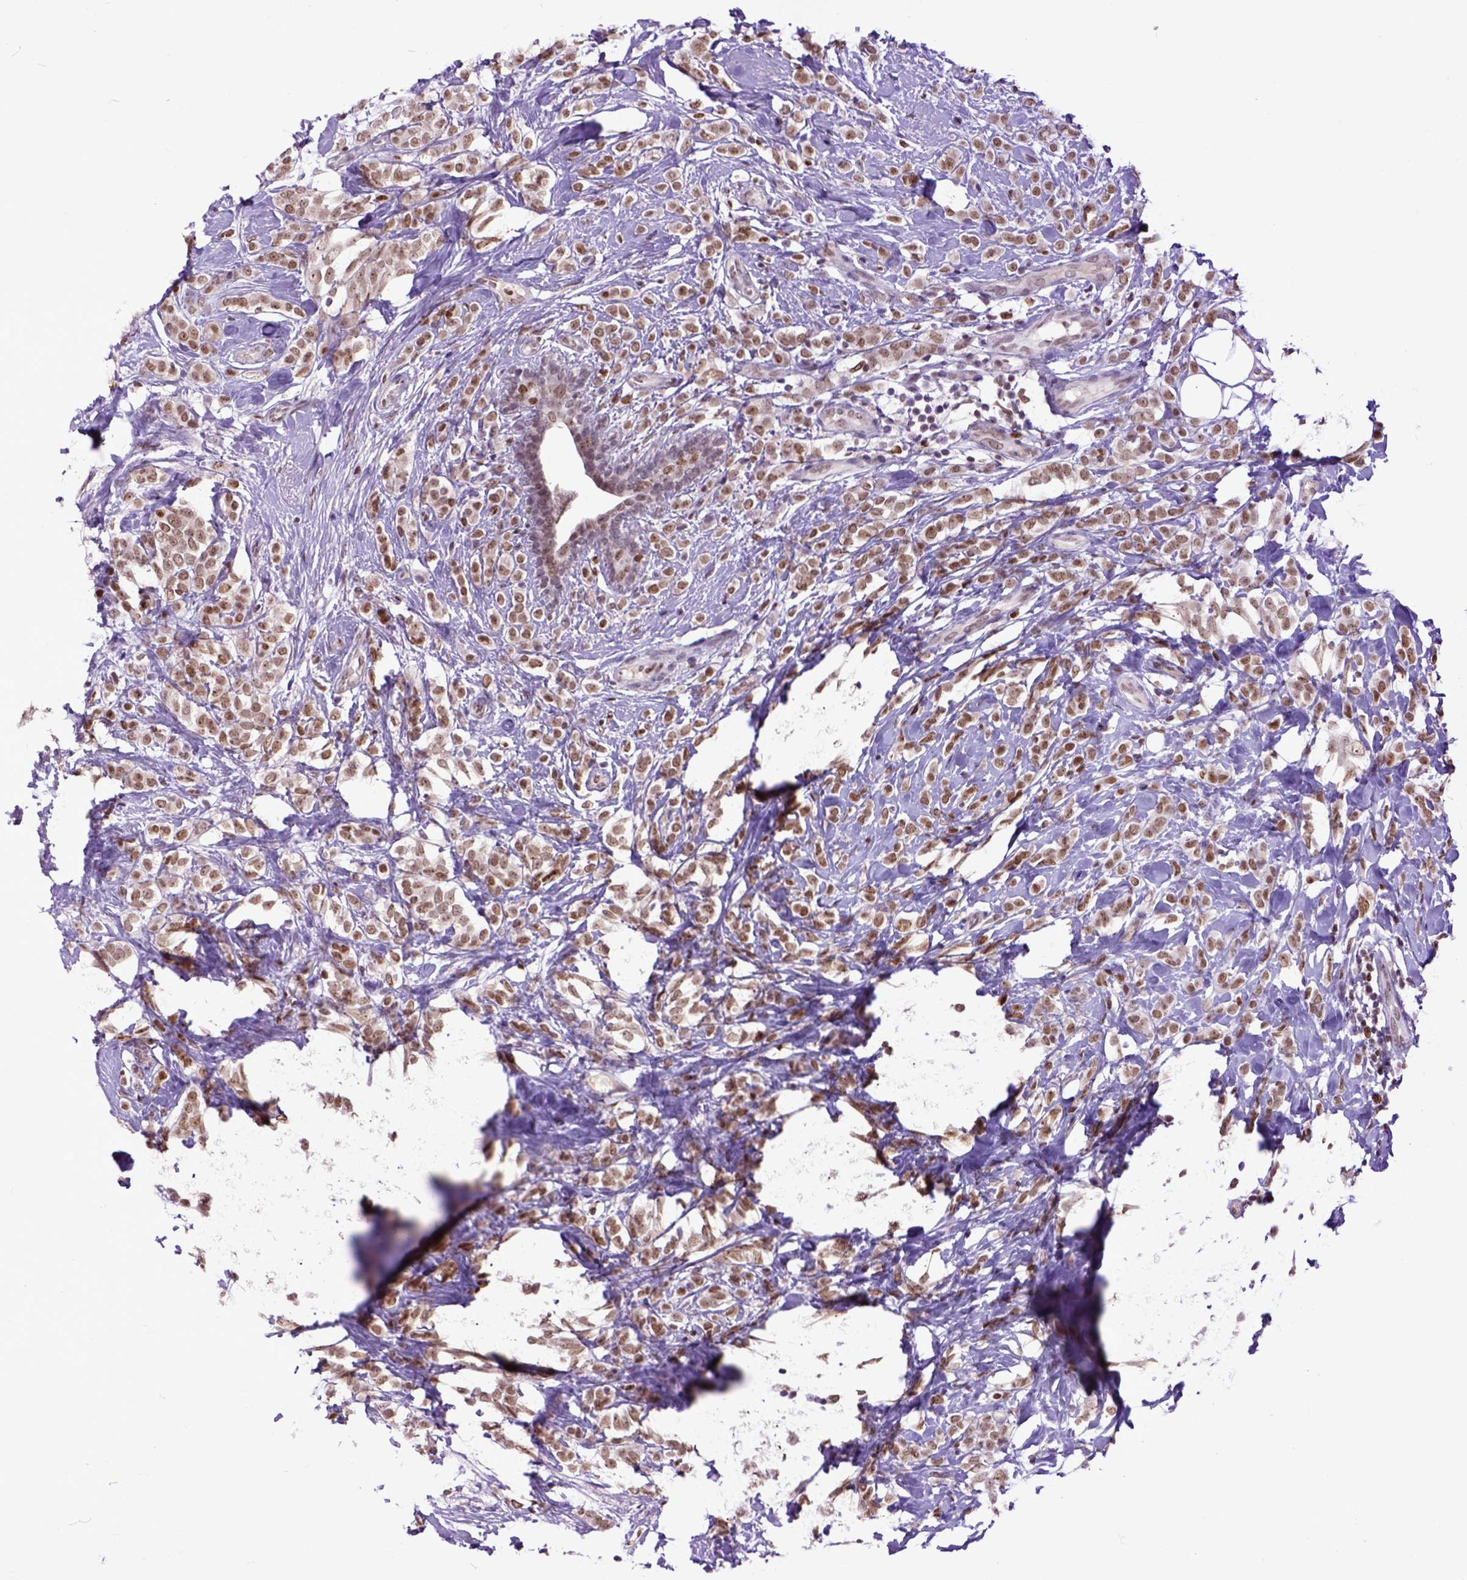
{"staining": {"intensity": "moderate", "quantity": ">75%", "location": "nuclear"}, "tissue": "breast cancer", "cell_type": "Tumor cells", "image_type": "cancer", "snomed": [{"axis": "morphology", "description": "Lobular carcinoma"}, {"axis": "topography", "description": "Breast"}], "caption": "Breast cancer stained for a protein (brown) shows moderate nuclear positive staining in approximately >75% of tumor cells.", "gene": "RCC2", "patient": {"sex": "female", "age": 49}}